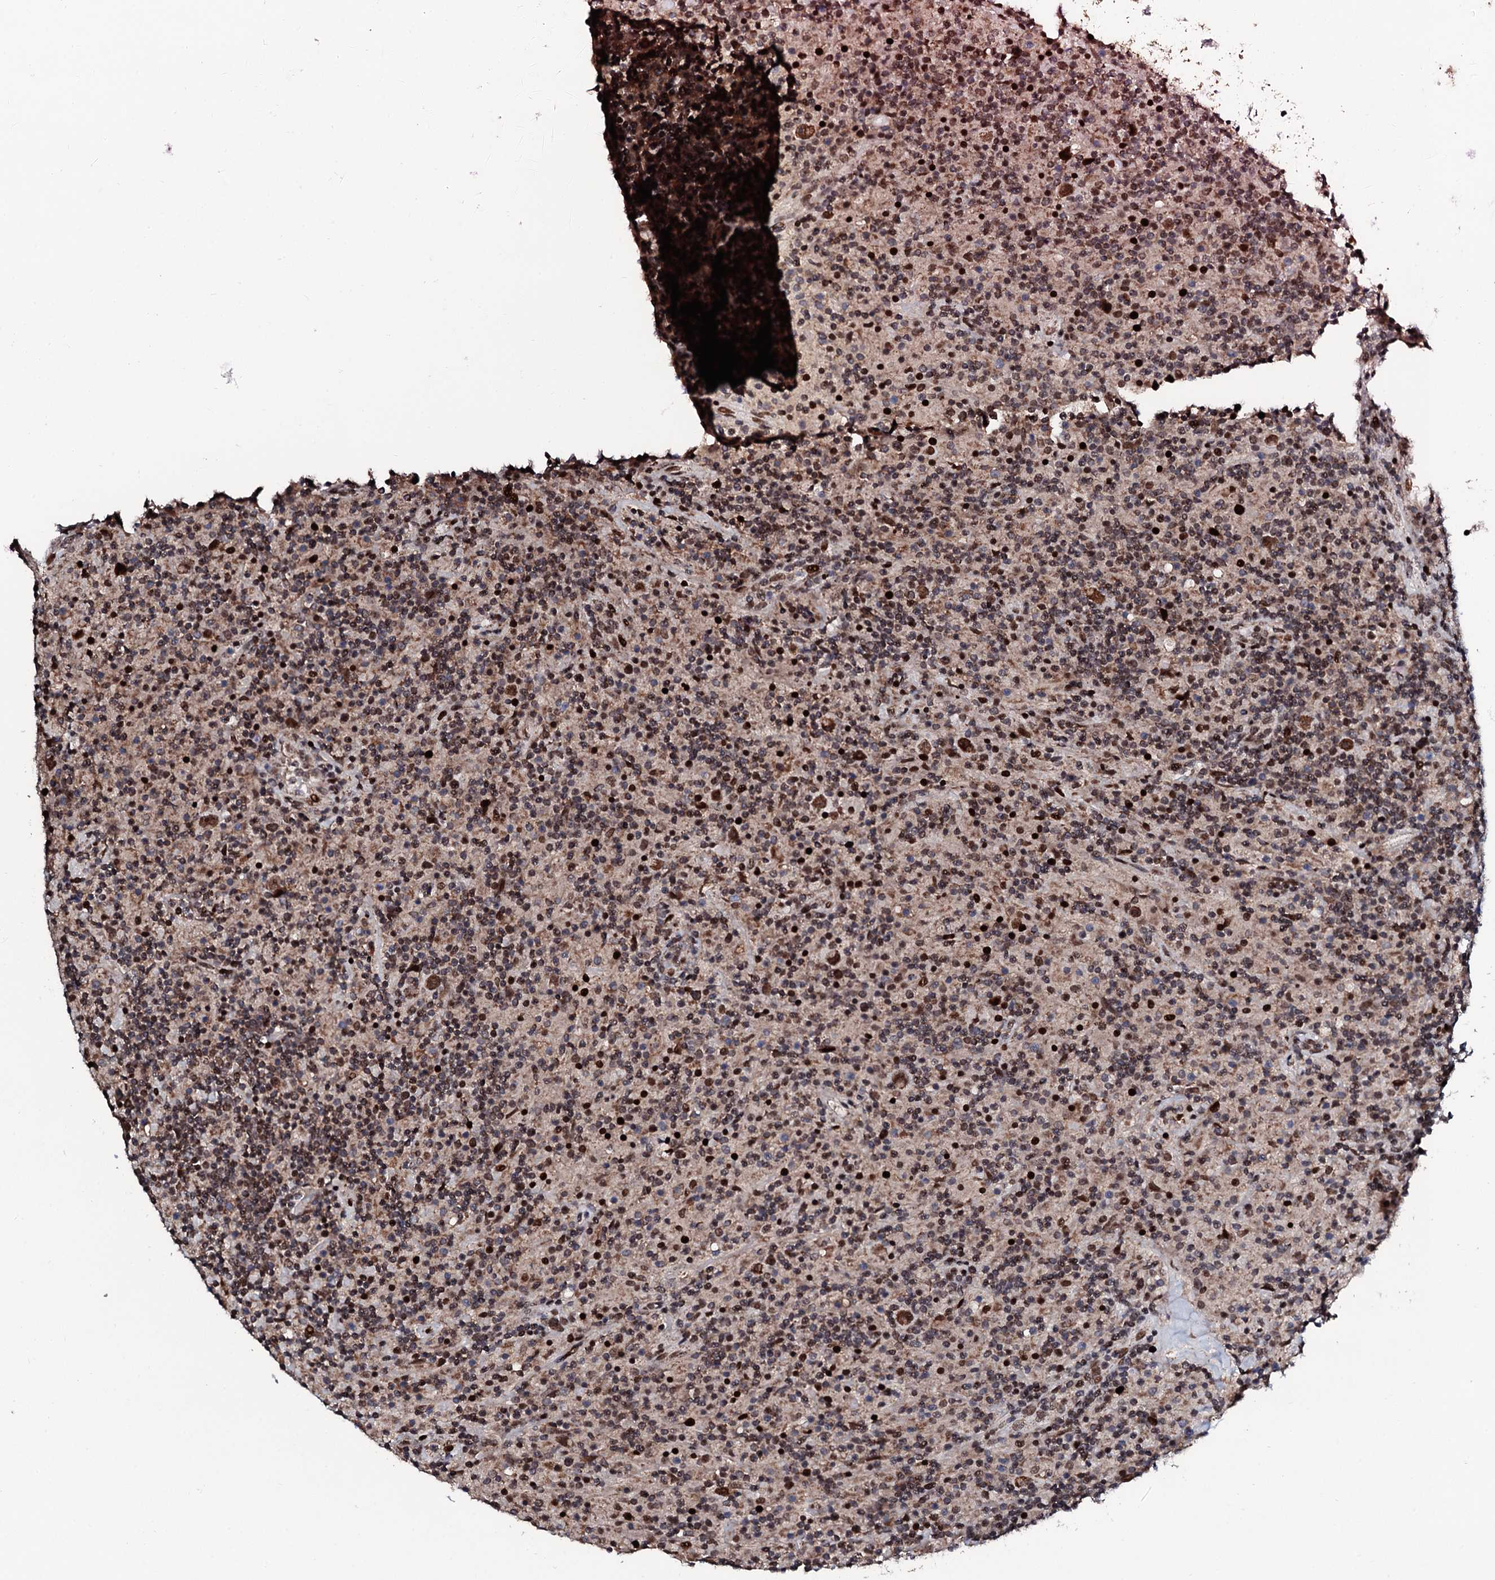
{"staining": {"intensity": "moderate", "quantity": ">75%", "location": "cytoplasmic/membranous,nuclear"}, "tissue": "lymphoma", "cell_type": "Tumor cells", "image_type": "cancer", "snomed": [{"axis": "morphology", "description": "Hodgkin's disease, NOS"}, {"axis": "topography", "description": "Lymph node"}], "caption": "An immunohistochemistry photomicrograph of neoplastic tissue is shown. Protein staining in brown shows moderate cytoplasmic/membranous and nuclear positivity in Hodgkin's disease within tumor cells.", "gene": "KIF18A", "patient": {"sex": "male", "age": 70}}